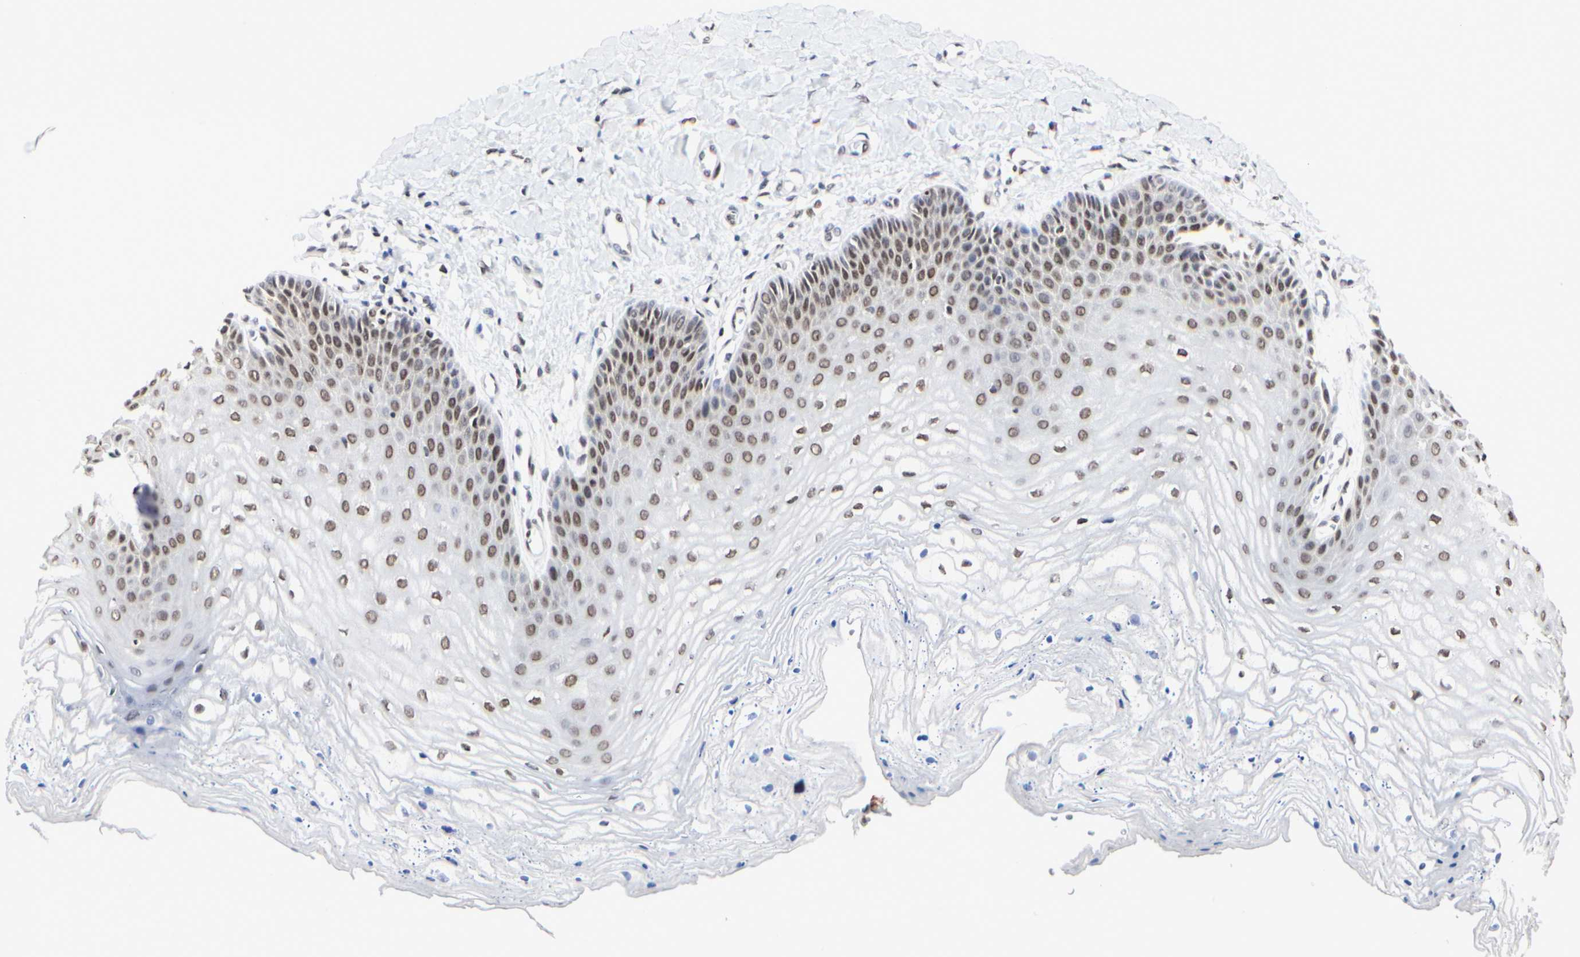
{"staining": {"intensity": "moderate", "quantity": "25%-75%", "location": "nuclear"}, "tissue": "vagina", "cell_type": "Squamous epithelial cells", "image_type": "normal", "snomed": [{"axis": "morphology", "description": "Normal tissue, NOS"}, {"axis": "topography", "description": "Vagina"}], "caption": "Approximately 25%-75% of squamous epithelial cells in benign vagina display moderate nuclear protein positivity as visualized by brown immunohistochemical staining.", "gene": "PRMT3", "patient": {"sex": "female", "age": 68}}